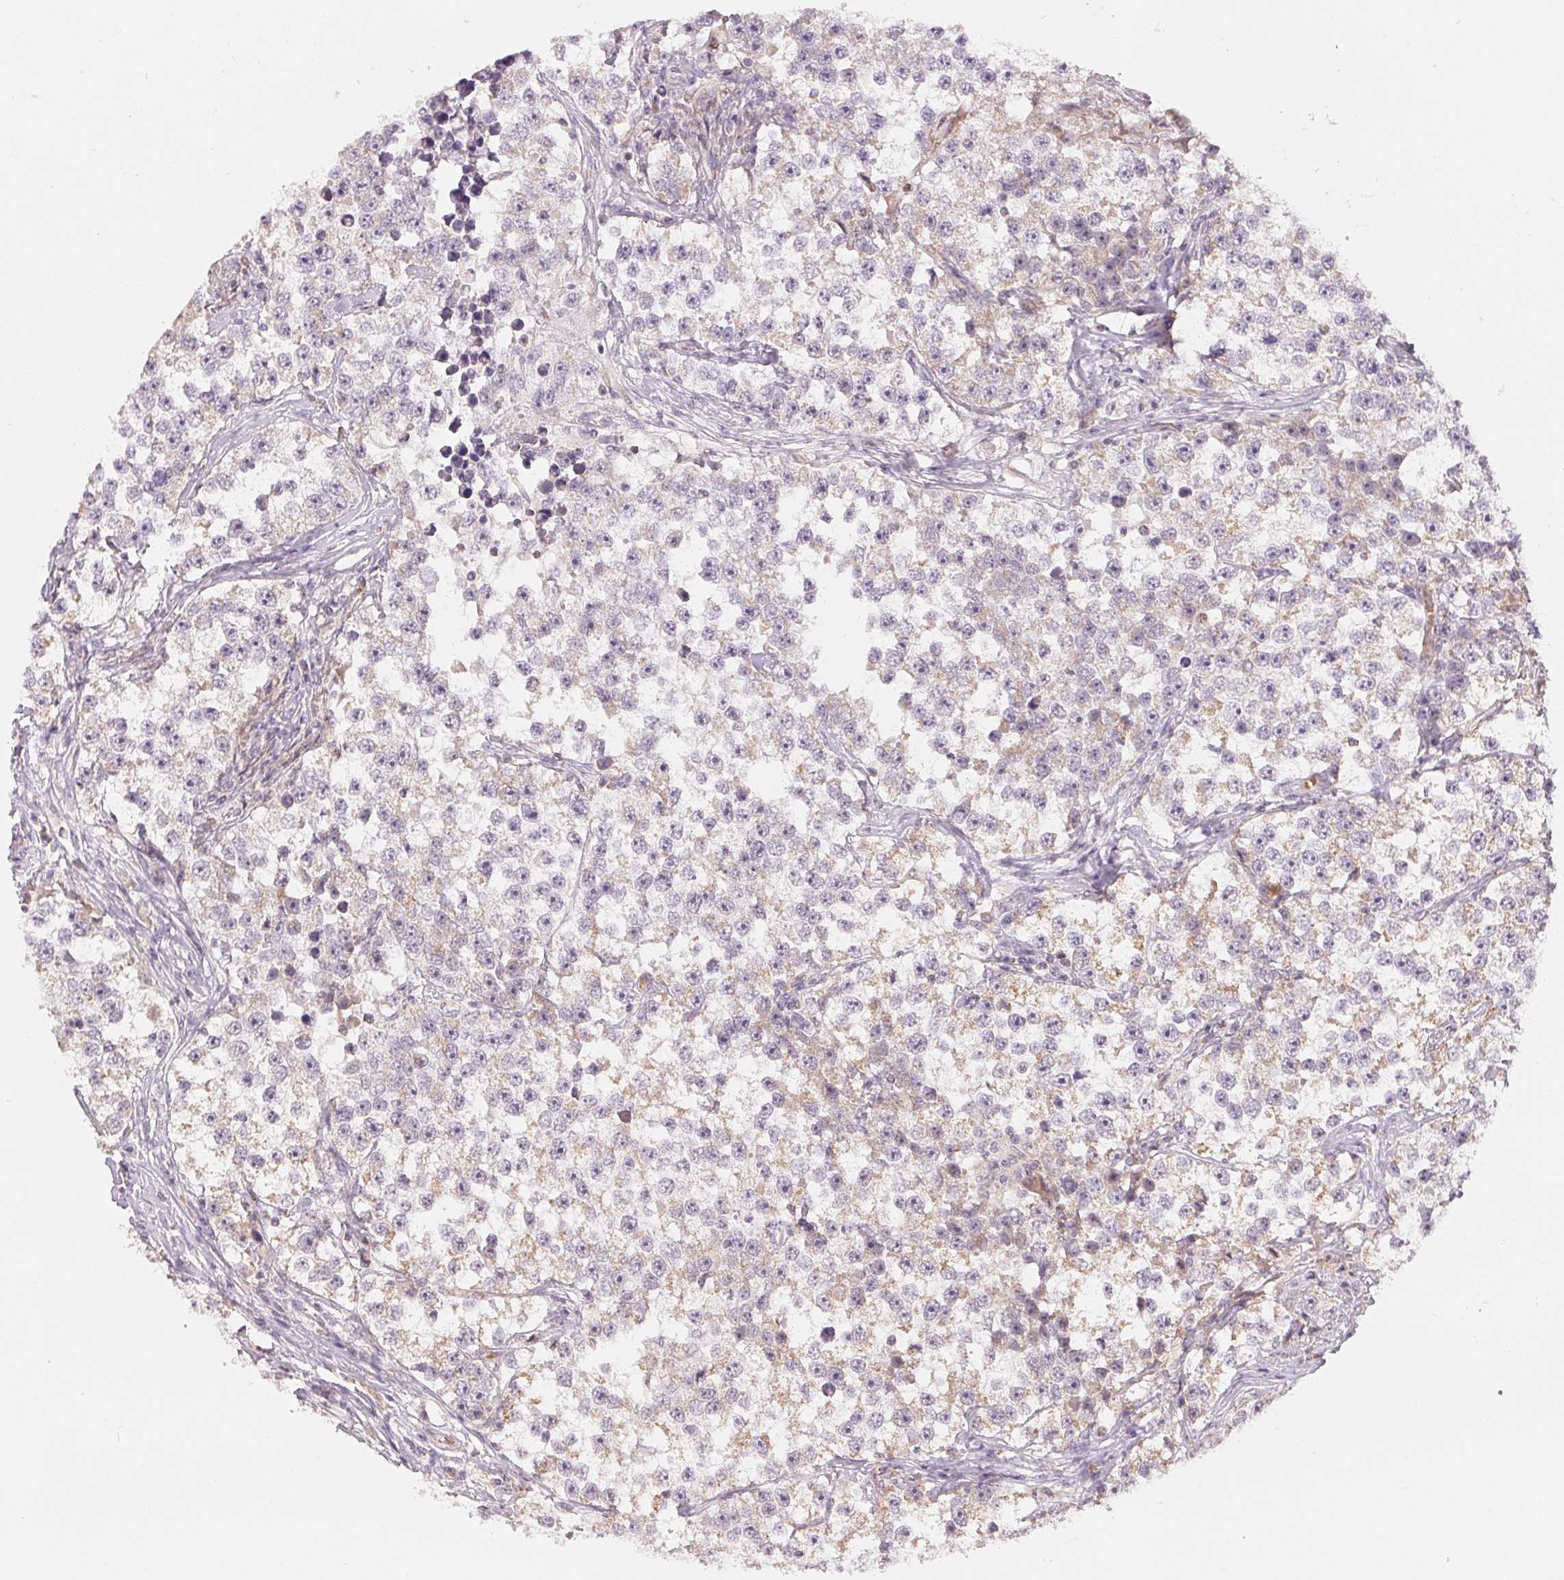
{"staining": {"intensity": "weak", "quantity": "25%-75%", "location": "cytoplasmic/membranous"}, "tissue": "testis cancer", "cell_type": "Tumor cells", "image_type": "cancer", "snomed": [{"axis": "morphology", "description": "Seminoma, NOS"}, {"axis": "topography", "description": "Testis"}], "caption": "Protein staining shows weak cytoplasmic/membranous positivity in about 25%-75% of tumor cells in testis seminoma.", "gene": "HINT2", "patient": {"sex": "male", "age": 46}}